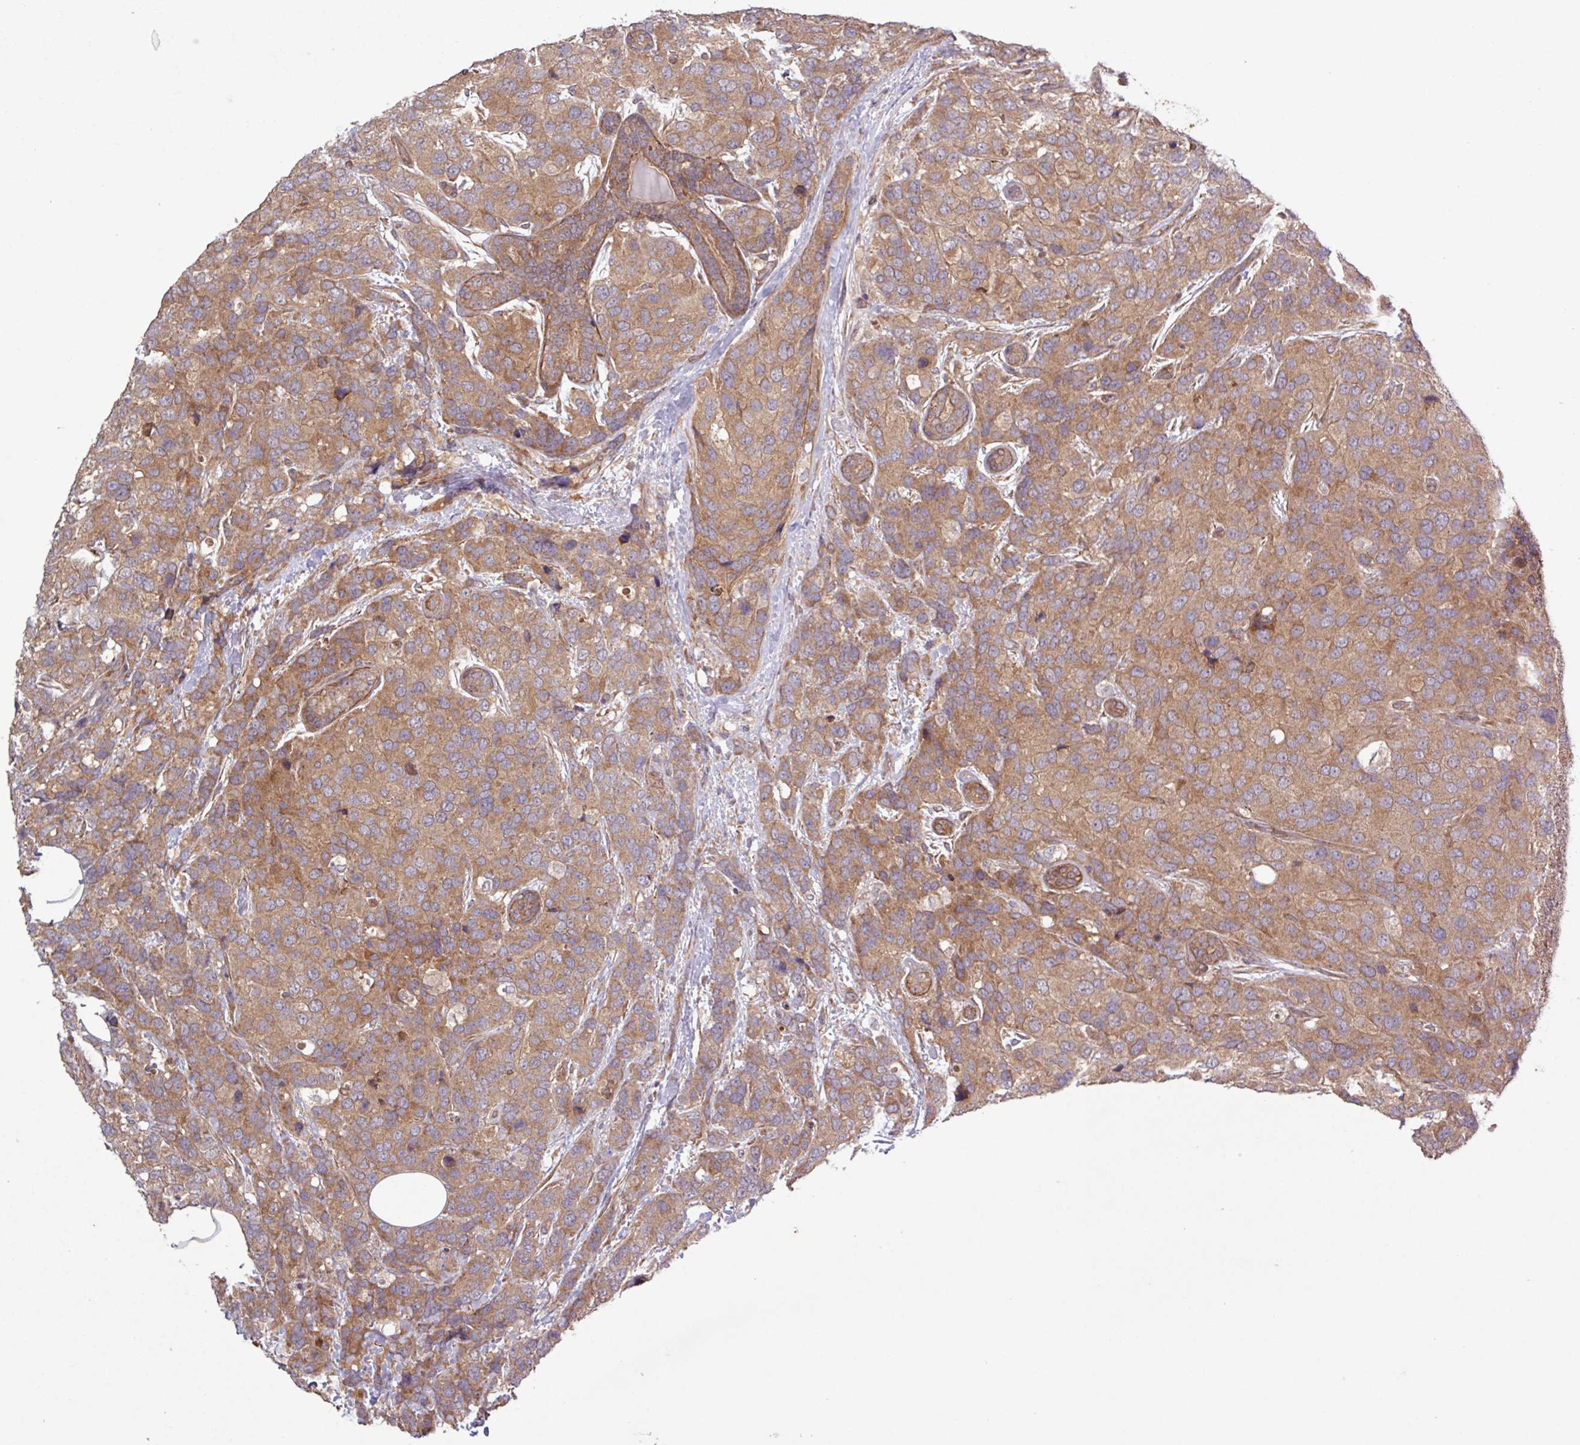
{"staining": {"intensity": "moderate", "quantity": ">75%", "location": "cytoplasmic/membranous"}, "tissue": "breast cancer", "cell_type": "Tumor cells", "image_type": "cancer", "snomed": [{"axis": "morphology", "description": "Lobular carcinoma"}, {"axis": "topography", "description": "Breast"}], "caption": "Breast lobular carcinoma was stained to show a protein in brown. There is medium levels of moderate cytoplasmic/membranous staining in about >75% of tumor cells. (DAB (3,3'-diaminobenzidine) = brown stain, brightfield microscopy at high magnification).", "gene": "TRABD2A", "patient": {"sex": "female", "age": 59}}